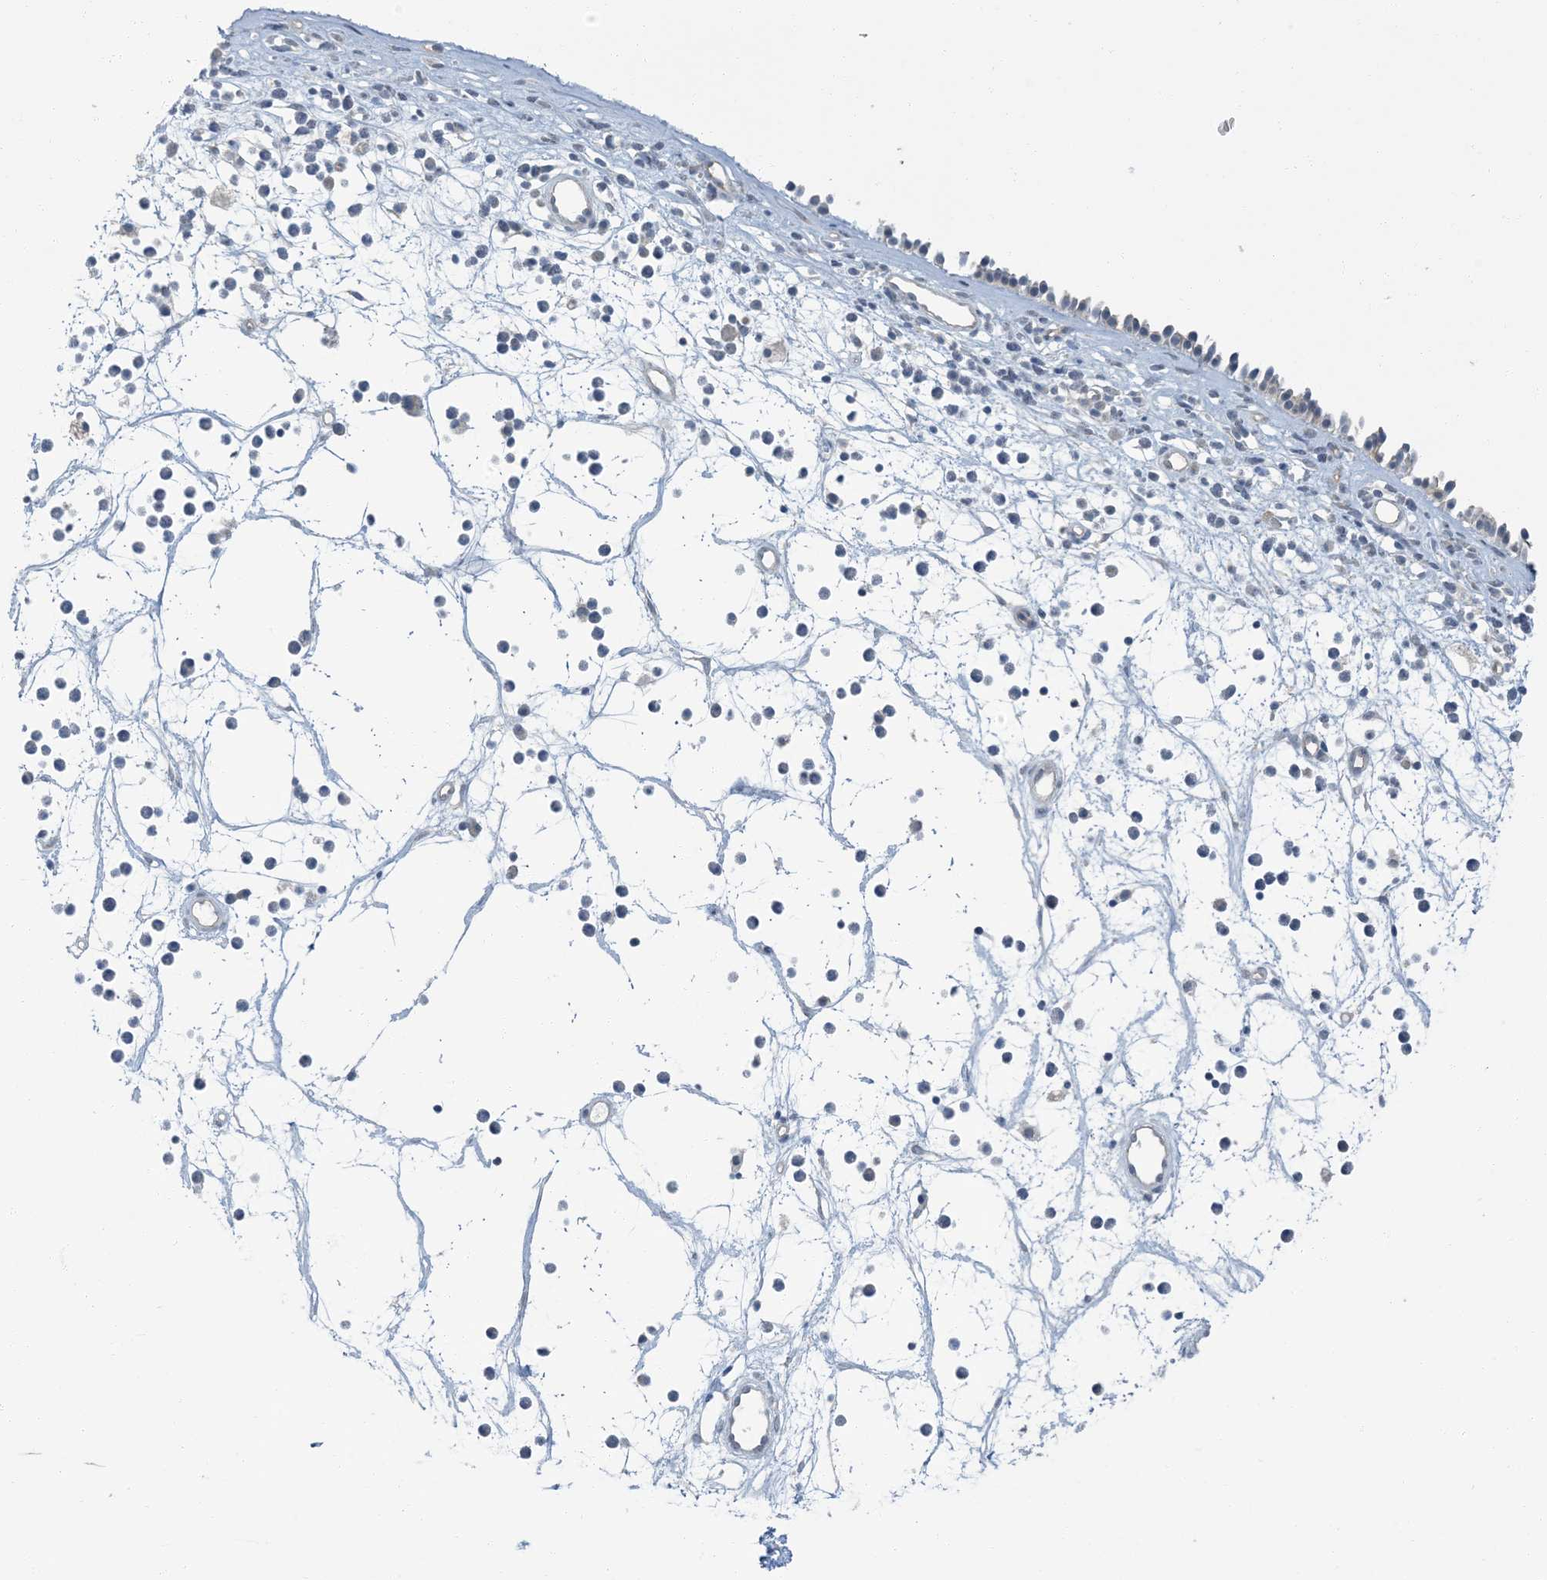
{"staining": {"intensity": "moderate", "quantity": "25%-75%", "location": "cytoplasmic/membranous"}, "tissue": "nasopharynx", "cell_type": "Respiratory epithelial cells", "image_type": "normal", "snomed": [{"axis": "morphology", "description": "Normal tissue, NOS"}, {"axis": "morphology", "description": "Inflammation, NOS"}, {"axis": "morphology", "description": "Malignant melanoma, Metastatic site"}, {"axis": "topography", "description": "Nasopharynx"}], "caption": "Nasopharynx stained with DAB (3,3'-diaminobenzidine) immunohistochemistry demonstrates medium levels of moderate cytoplasmic/membranous staining in about 25%-75% of respiratory epithelial cells.", "gene": "EPHA4", "patient": {"sex": "male", "age": 70}}